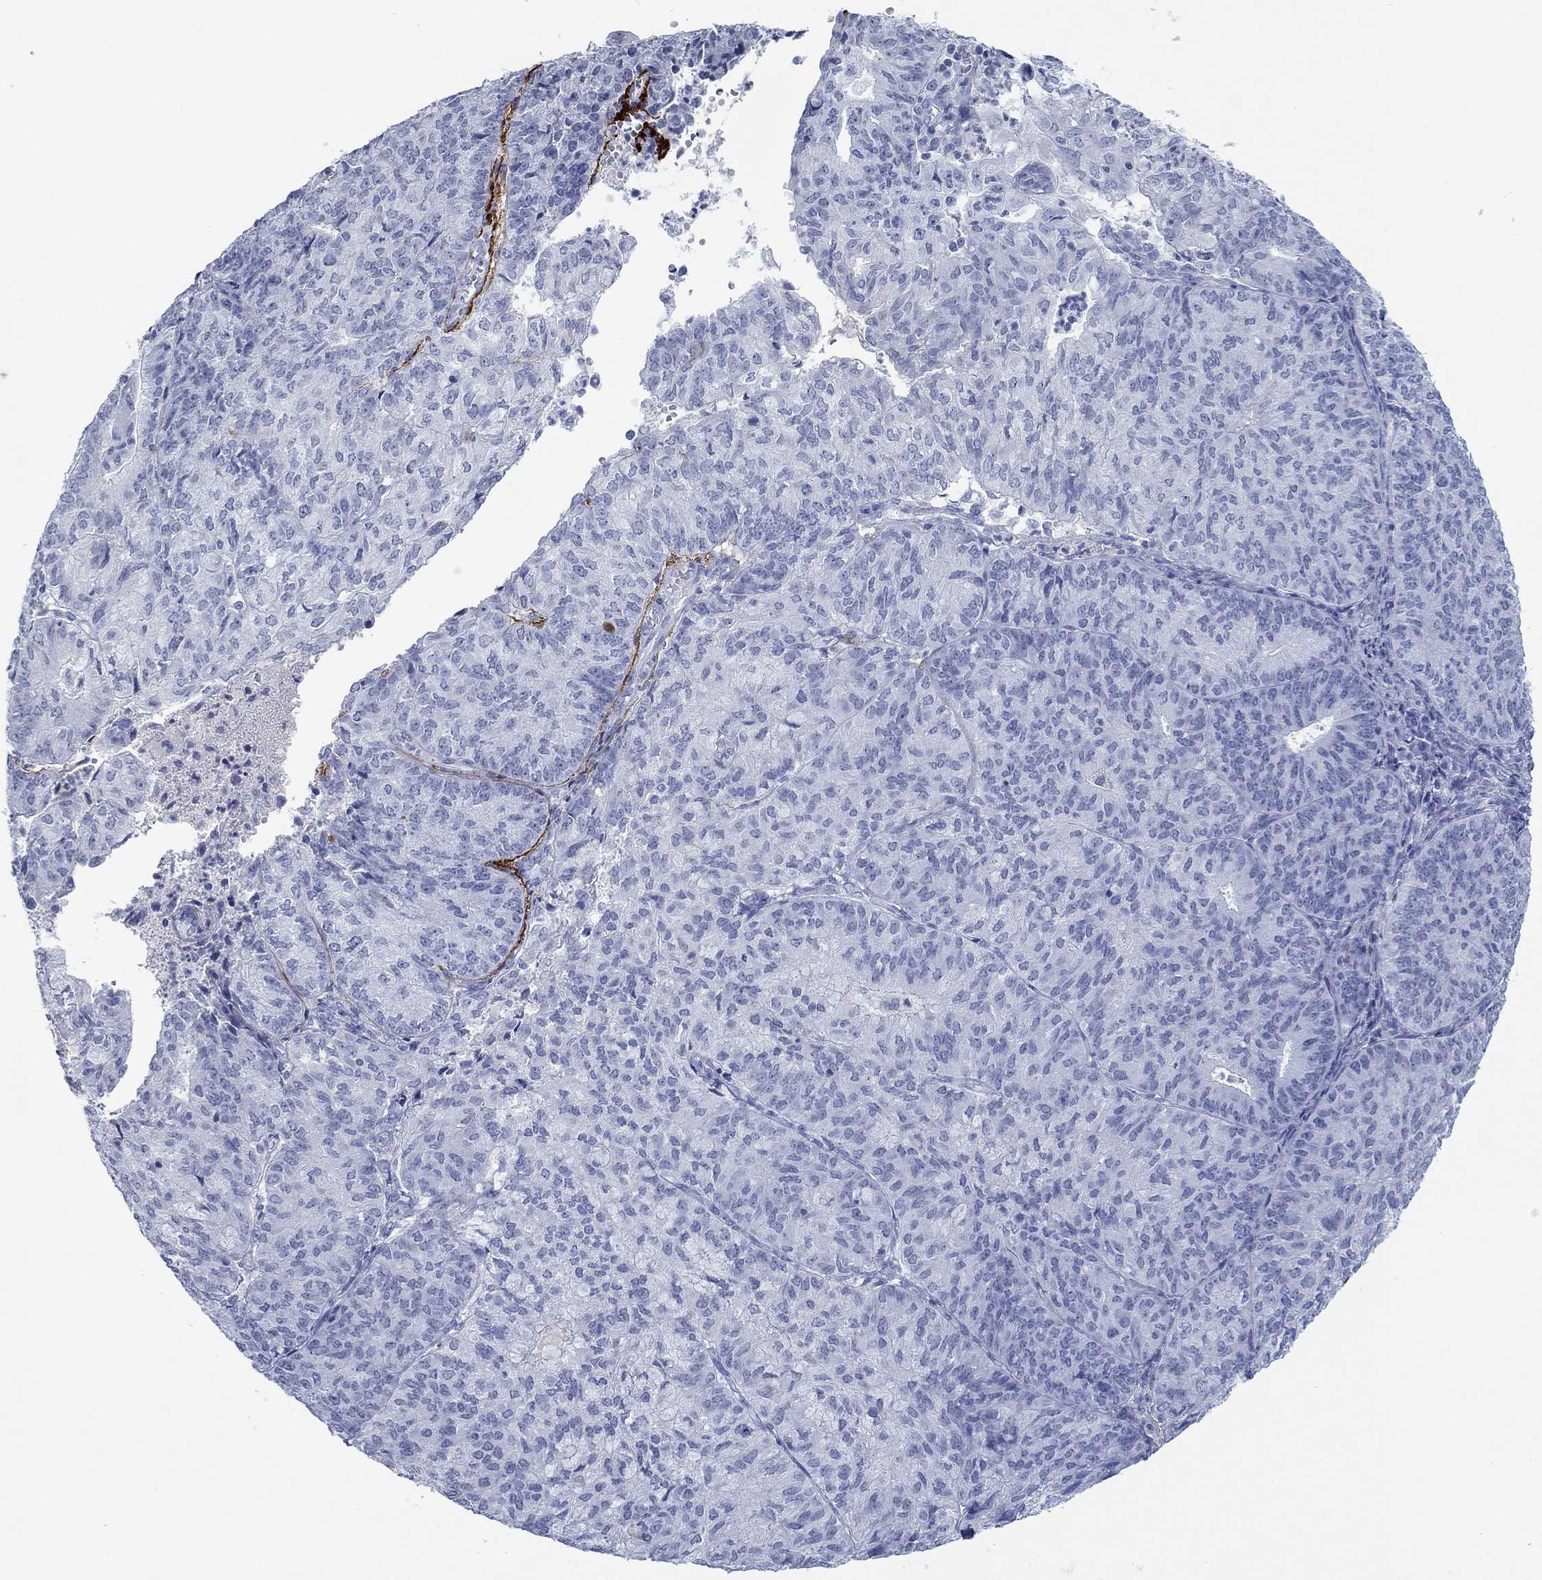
{"staining": {"intensity": "negative", "quantity": "none", "location": "none"}, "tissue": "endometrial cancer", "cell_type": "Tumor cells", "image_type": "cancer", "snomed": [{"axis": "morphology", "description": "Adenocarcinoma, NOS"}, {"axis": "topography", "description": "Endometrium"}], "caption": "A histopathology image of human adenocarcinoma (endometrial) is negative for staining in tumor cells.", "gene": "PDYN", "patient": {"sex": "female", "age": 82}}